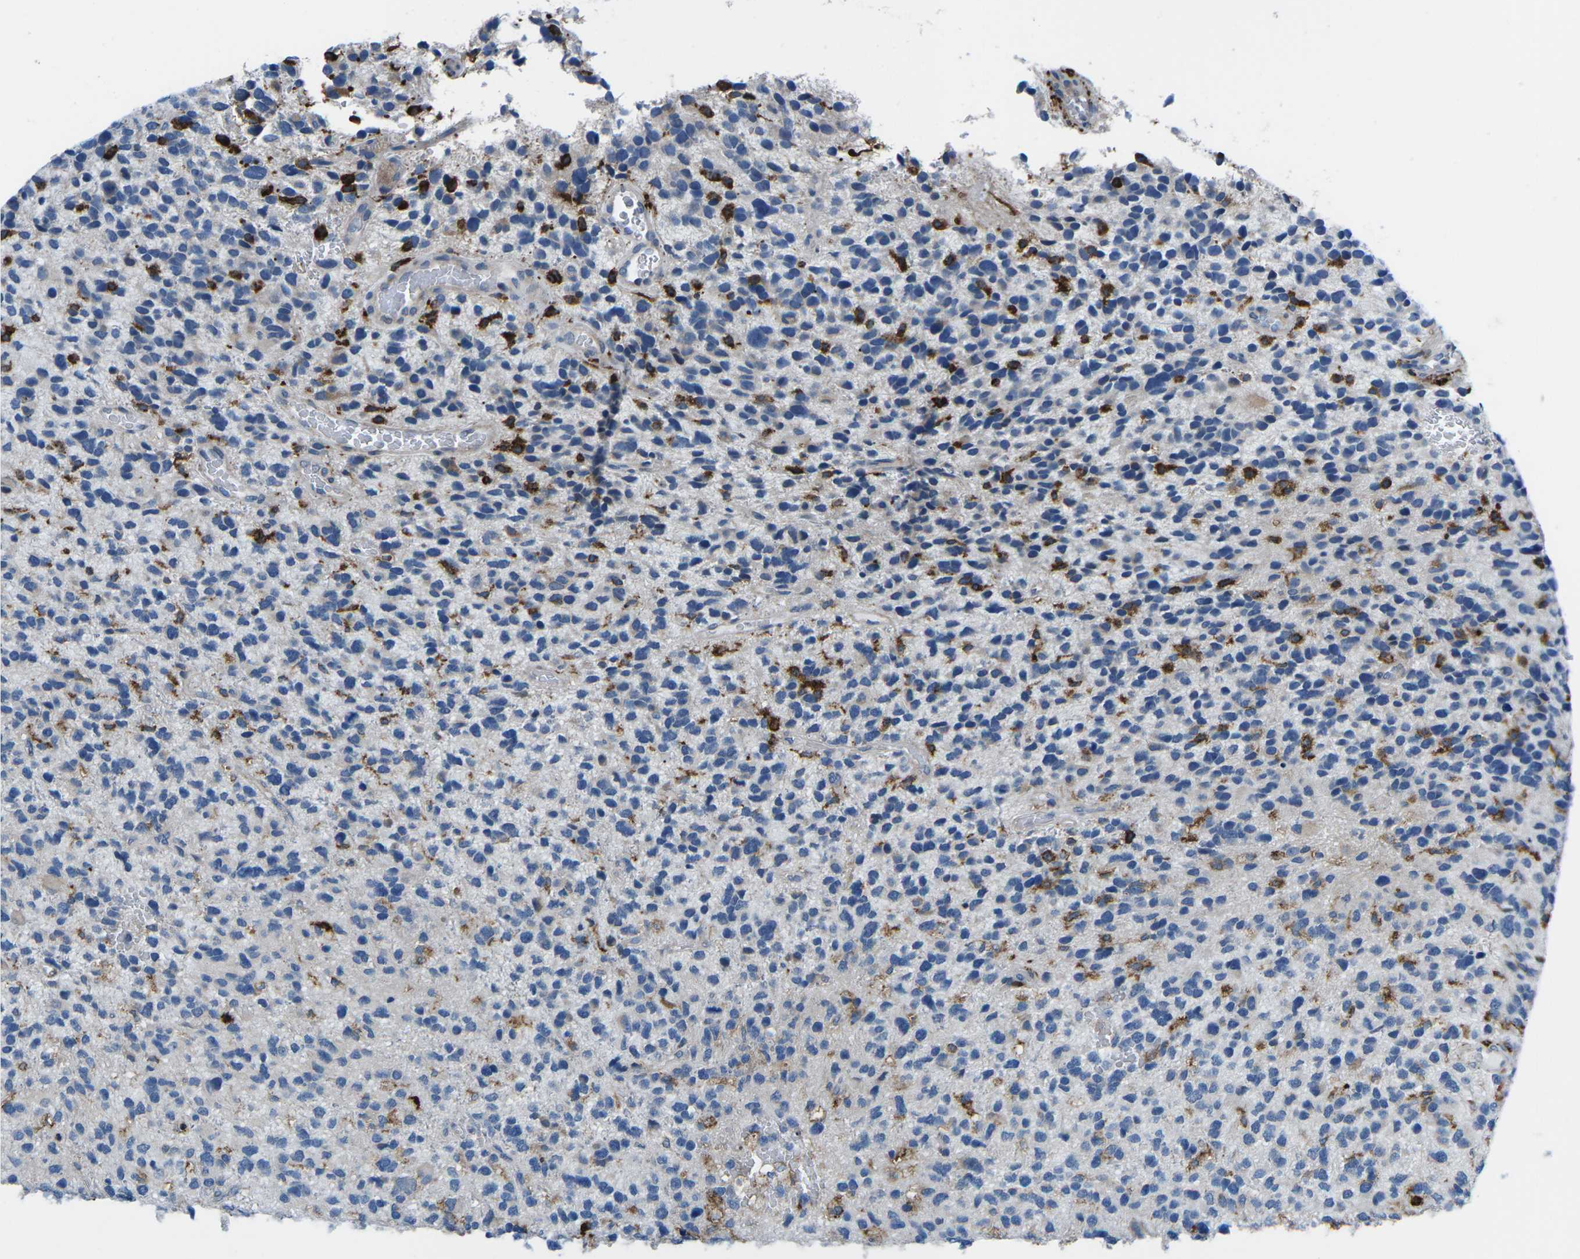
{"staining": {"intensity": "moderate", "quantity": "<25%", "location": "cytoplasmic/membranous"}, "tissue": "glioma", "cell_type": "Tumor cells", "image_type": "cancer", "snomed": [{"axis": "morphology", "description": "Glioma, malignant, High grade"}, {"axis": "topography", "description": "Brain"}], "caption": "Glioma stained with a protein marker demonstrates moderate staining in tumor cells.", "gene": "PTPN1", "patient": {"sex": "female", "age": 58}}